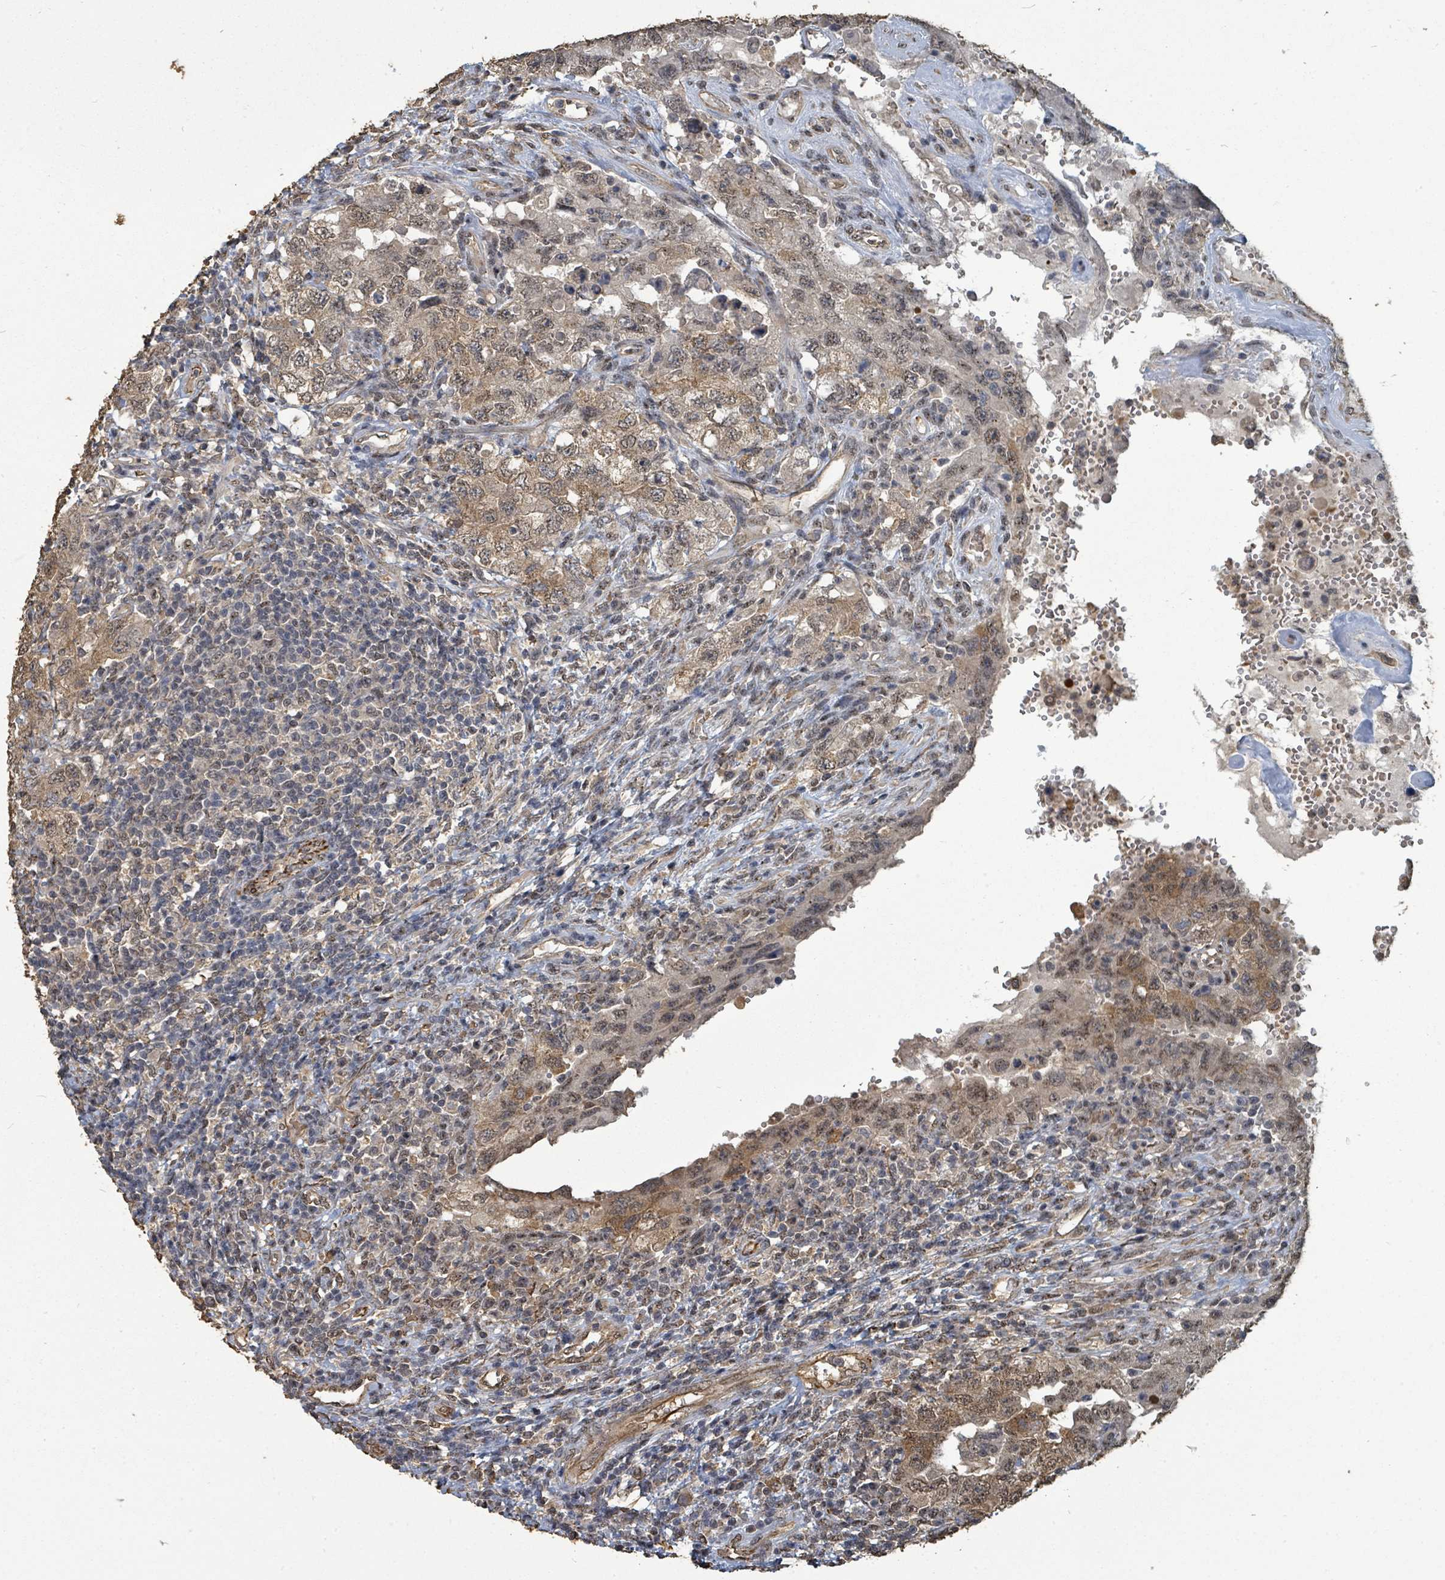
{"staining": {"intensity": "weak", "quantity": "25%-75%", "location": "cytoplasmic/membranous,nuclear"}, "tissue": "testis cancer", "cell_type": "Tumor cells", "image_type": "cancer", "snomed": [{"axis": "morphology", "description": "Carcinoma, Embryonal, NOS"}, {"axis": "topography", "description": "Testis"}], "caption": "Embryonal carcinoma (testis) stained with DAB immunohistochemistry (IHC) exhibits low levels of weak cytoplasmic/membranous and nuclear positivity in approximately 25%-75% of tumor cells. (DAB IHC with brightfield microscopy, high magnification).", "gene": "C6orf52", "patient": {"sex": "male", "age": 26}}